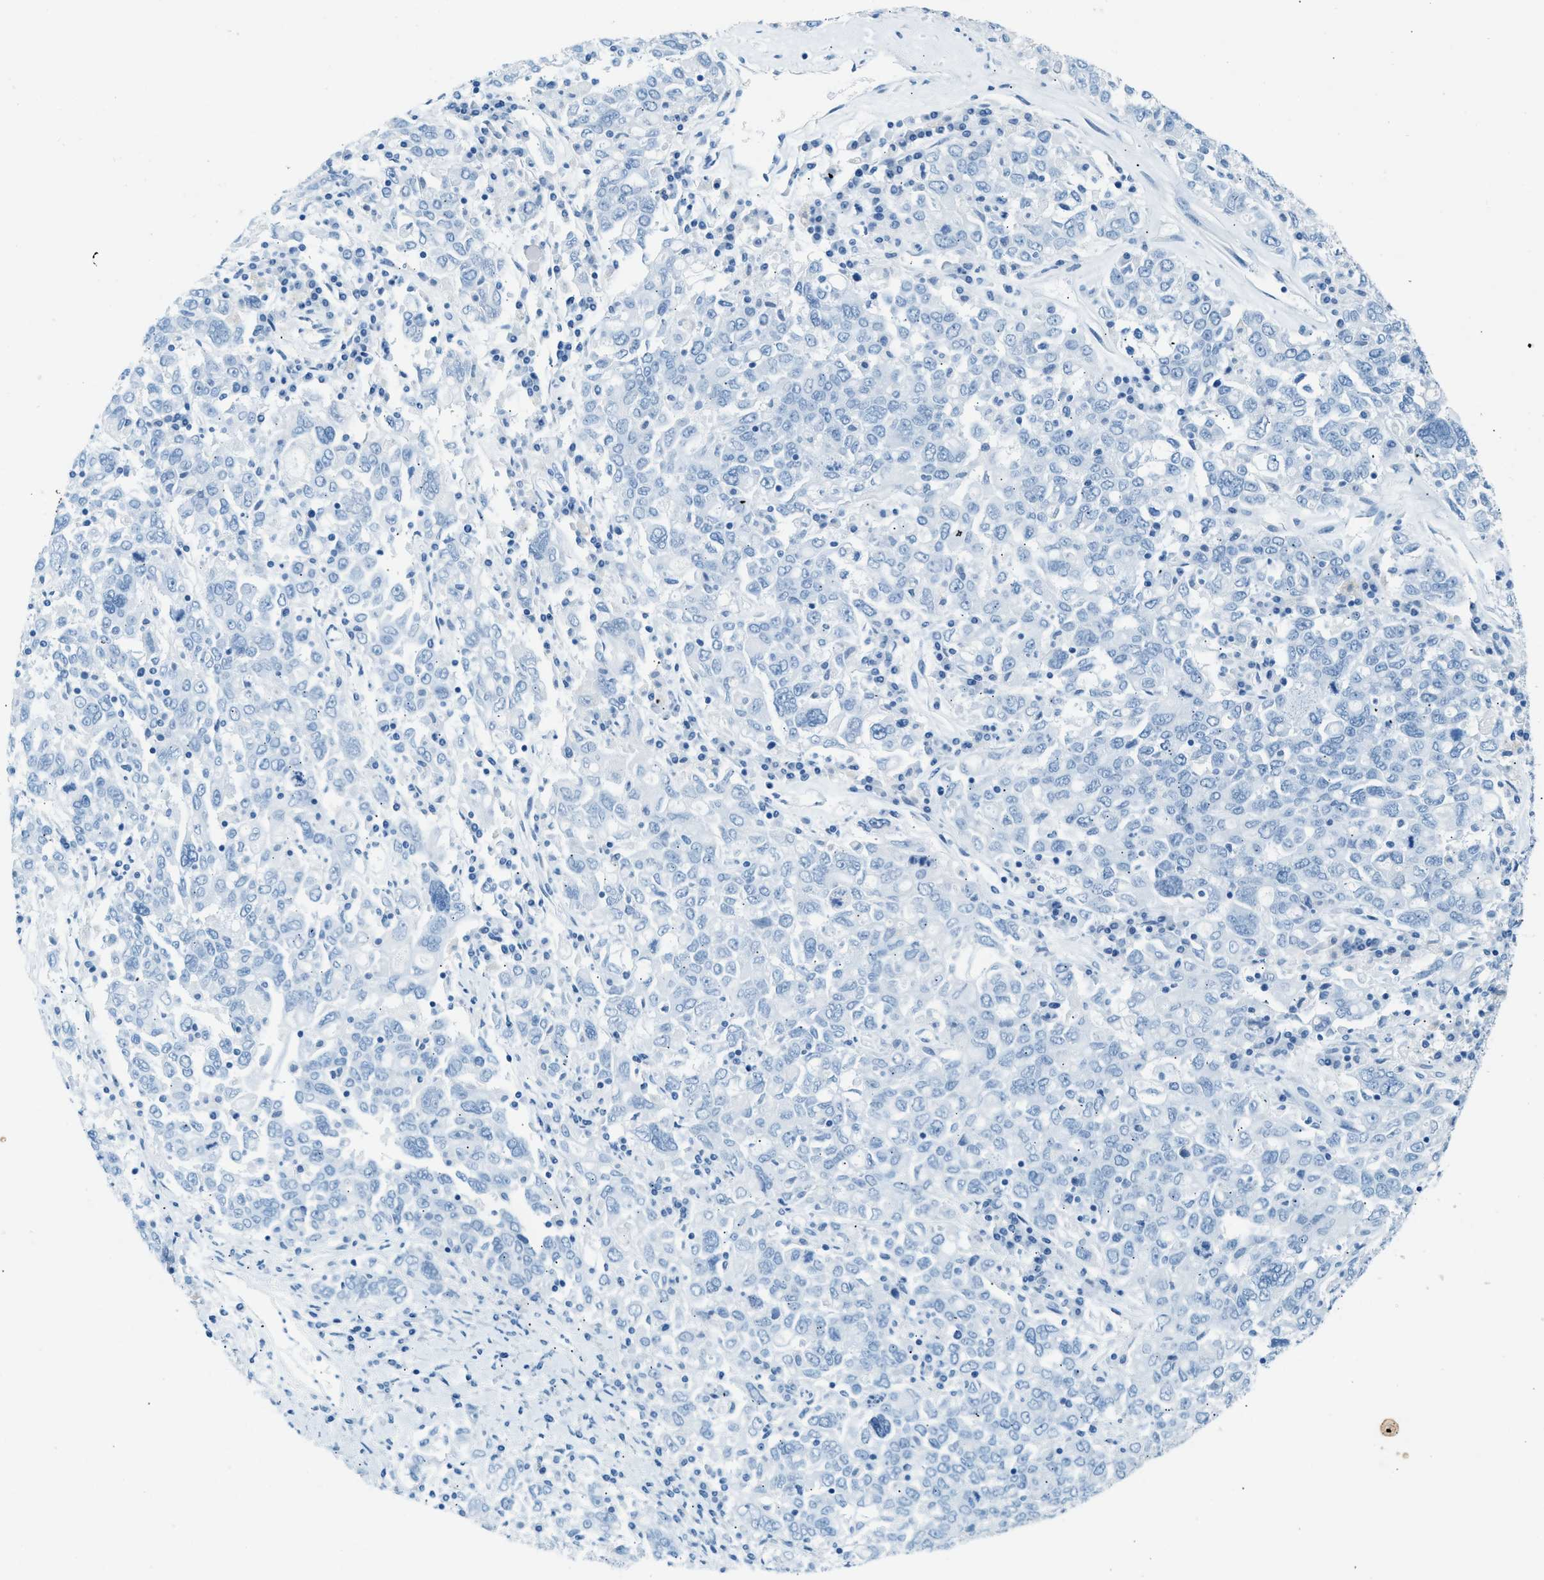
{"staining": {"intensity": "negative", "quantity": "none", "location": "none"}, "tissue": "ovarian cancer", "cell_type": "Tumor cells", "image_type": "cancer", "snomed": [{"axis": "morphology", "description": "Carcinoma, endometroid"}, {"axis": "topography", "description": "Ovary"}], "caption": "Immunohistochemistry (IHC) photomicrograph of endometroid carcinoma (ovarian) stained for a protein (brown), which demonstrates no positivity in tumor cells.", "gene": "HHATL", "patient": {"sex": "female", "age": 62}}